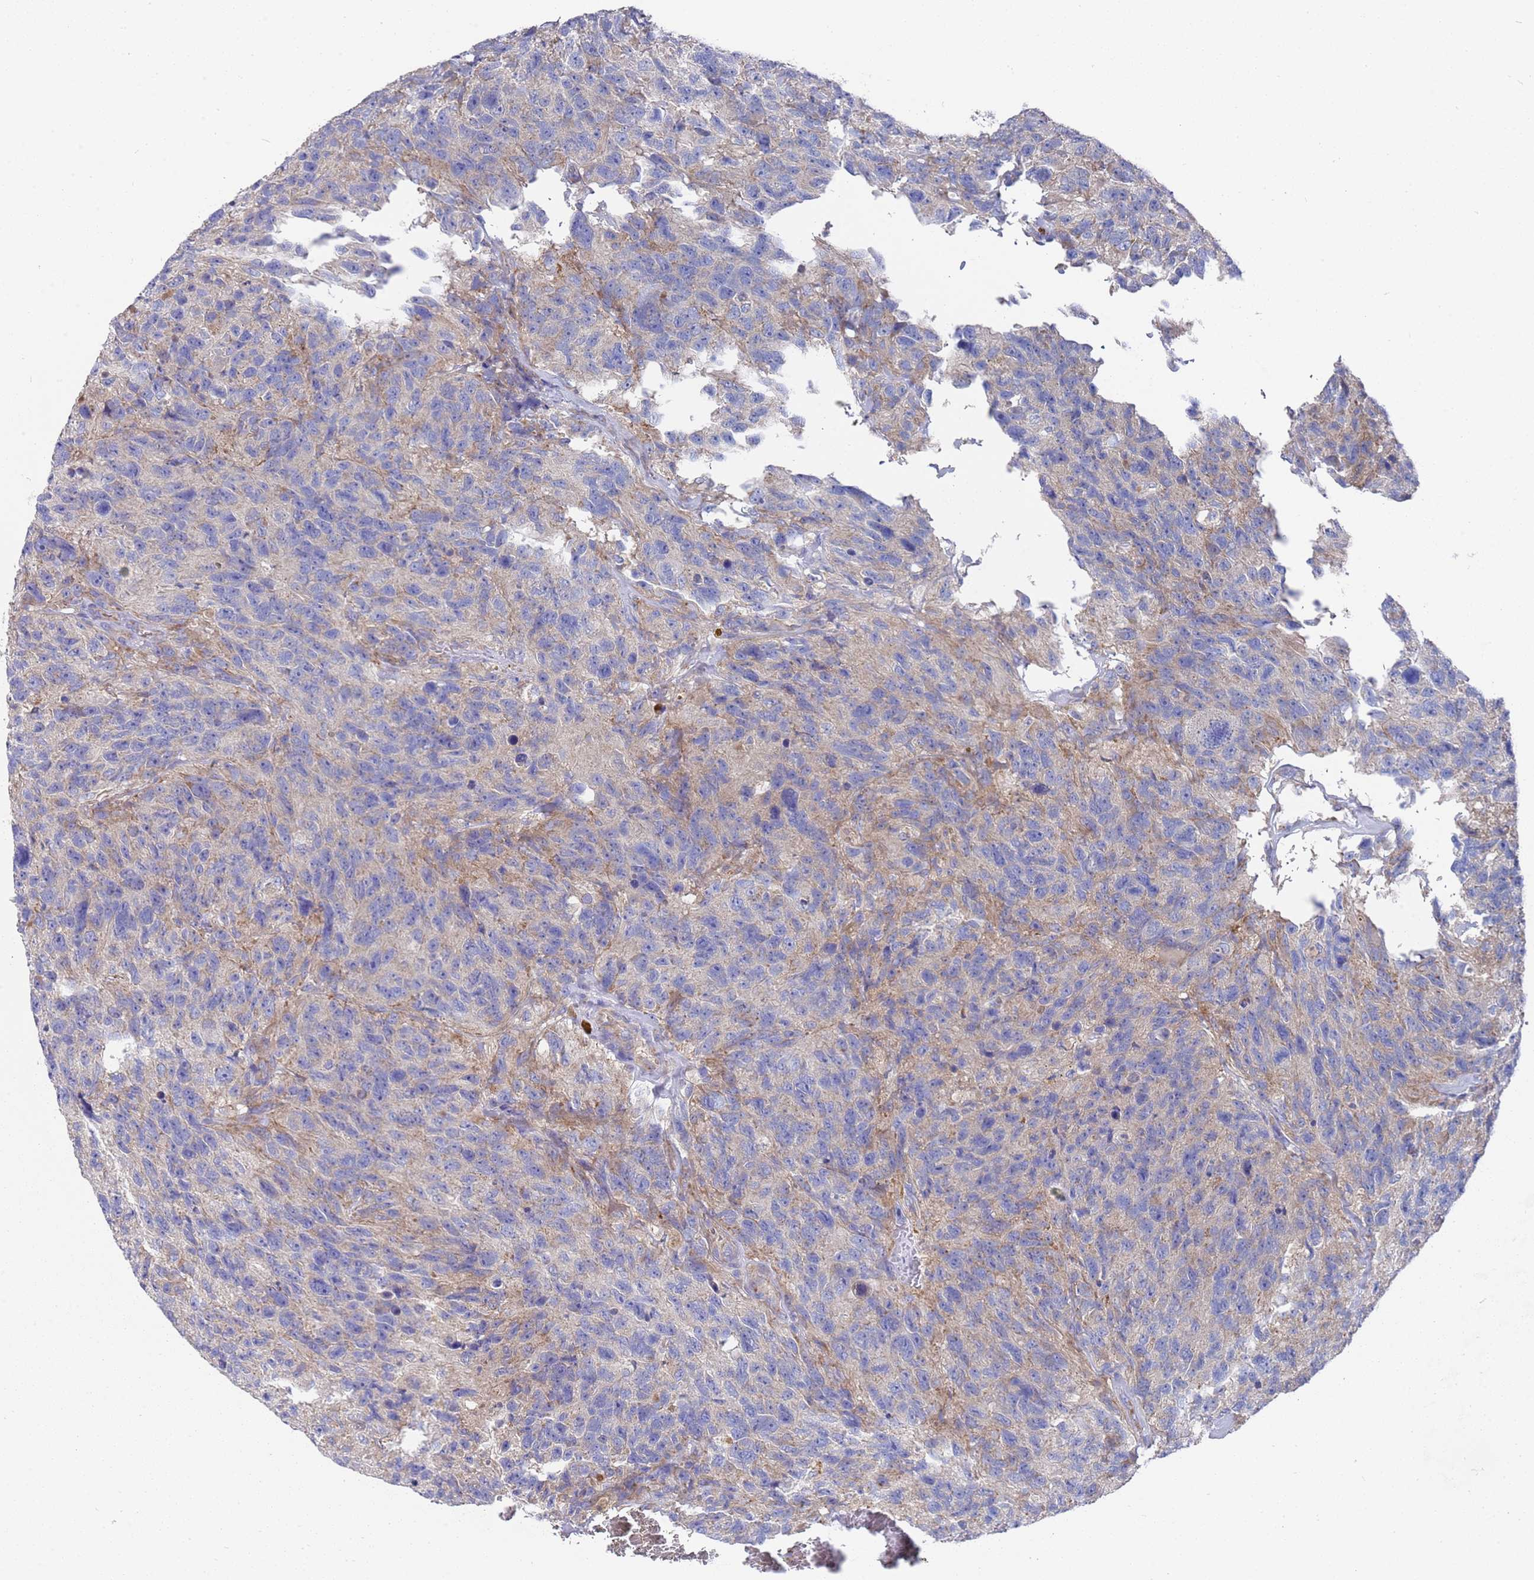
{"staining": {"intensity": "negative", "quantity": "none", "location": "none"}, "tissue": "glioma", "cell_type": "Tumor cells", "image_type": "cancer", "snomed": [{"axis": "morphology", "description": "Glioma, malignant, High grade"}, {"axis": "topography", "description": "Brain"}], "caption": "Protein analysis of glioma displays no significant staining in tumor cells.", "gene": "NPEPPS", "patient": {"sex": "male", "age": 69}}